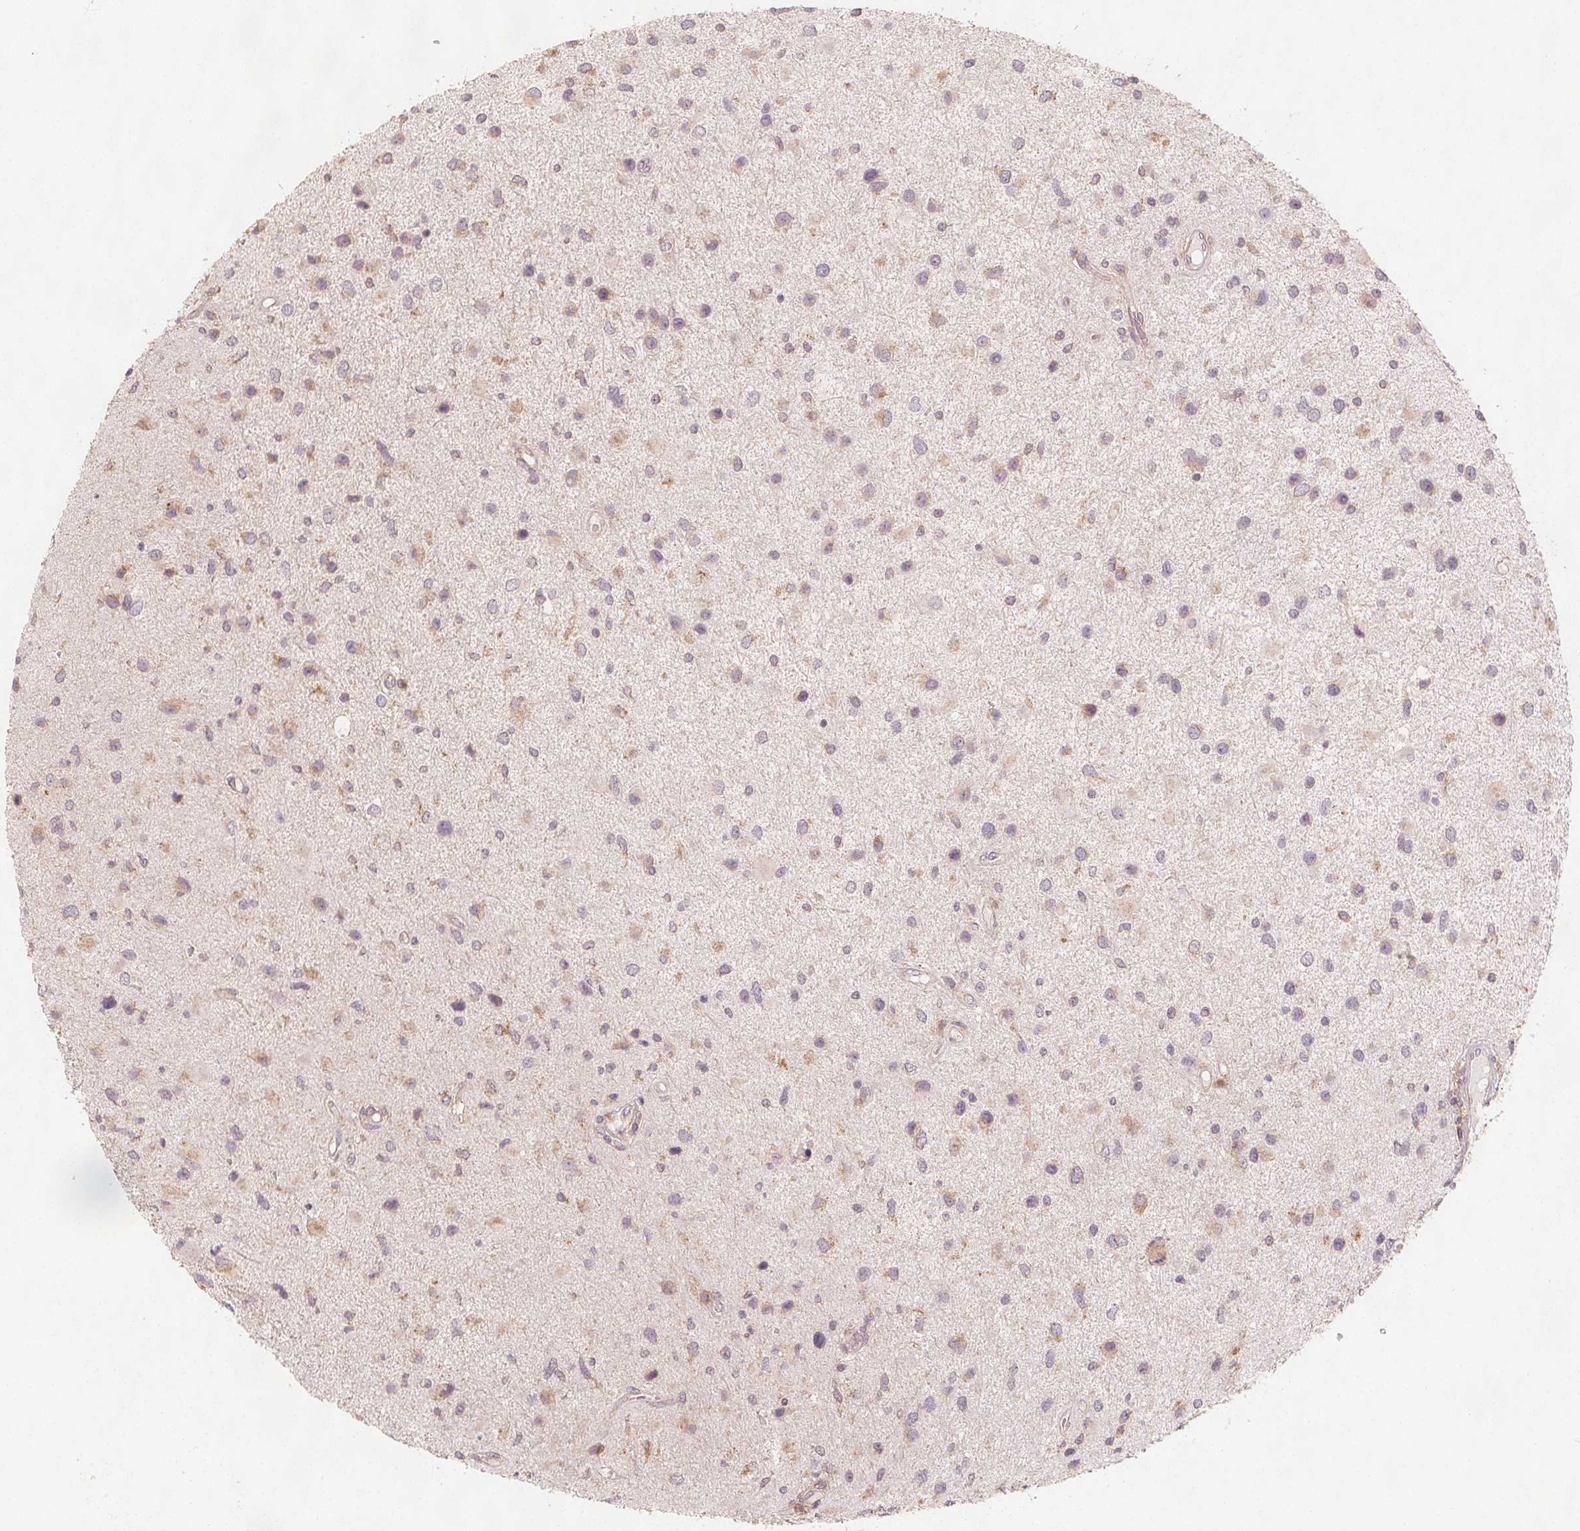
{"staining": {"intensity": "weak", "quantity": "25%-75%", "location": "cytoplasmic/membranous"}, "tissue": "glioma", "cell_type": "Tumor cells", "image_type": "cancer", "snomed": [{"axis": "morphology", "description": "Glioma, malignant, Low grade"}, {"axis": "topography", "description": "Brain"}], "caption": "Protein expression by IHC exhibits weak cytoplasmic/membranous staining in about 25%-75% of tumor cells in glioma.", "gene": "NCSTN", "patient": {"sex": "female", "age": 32}}